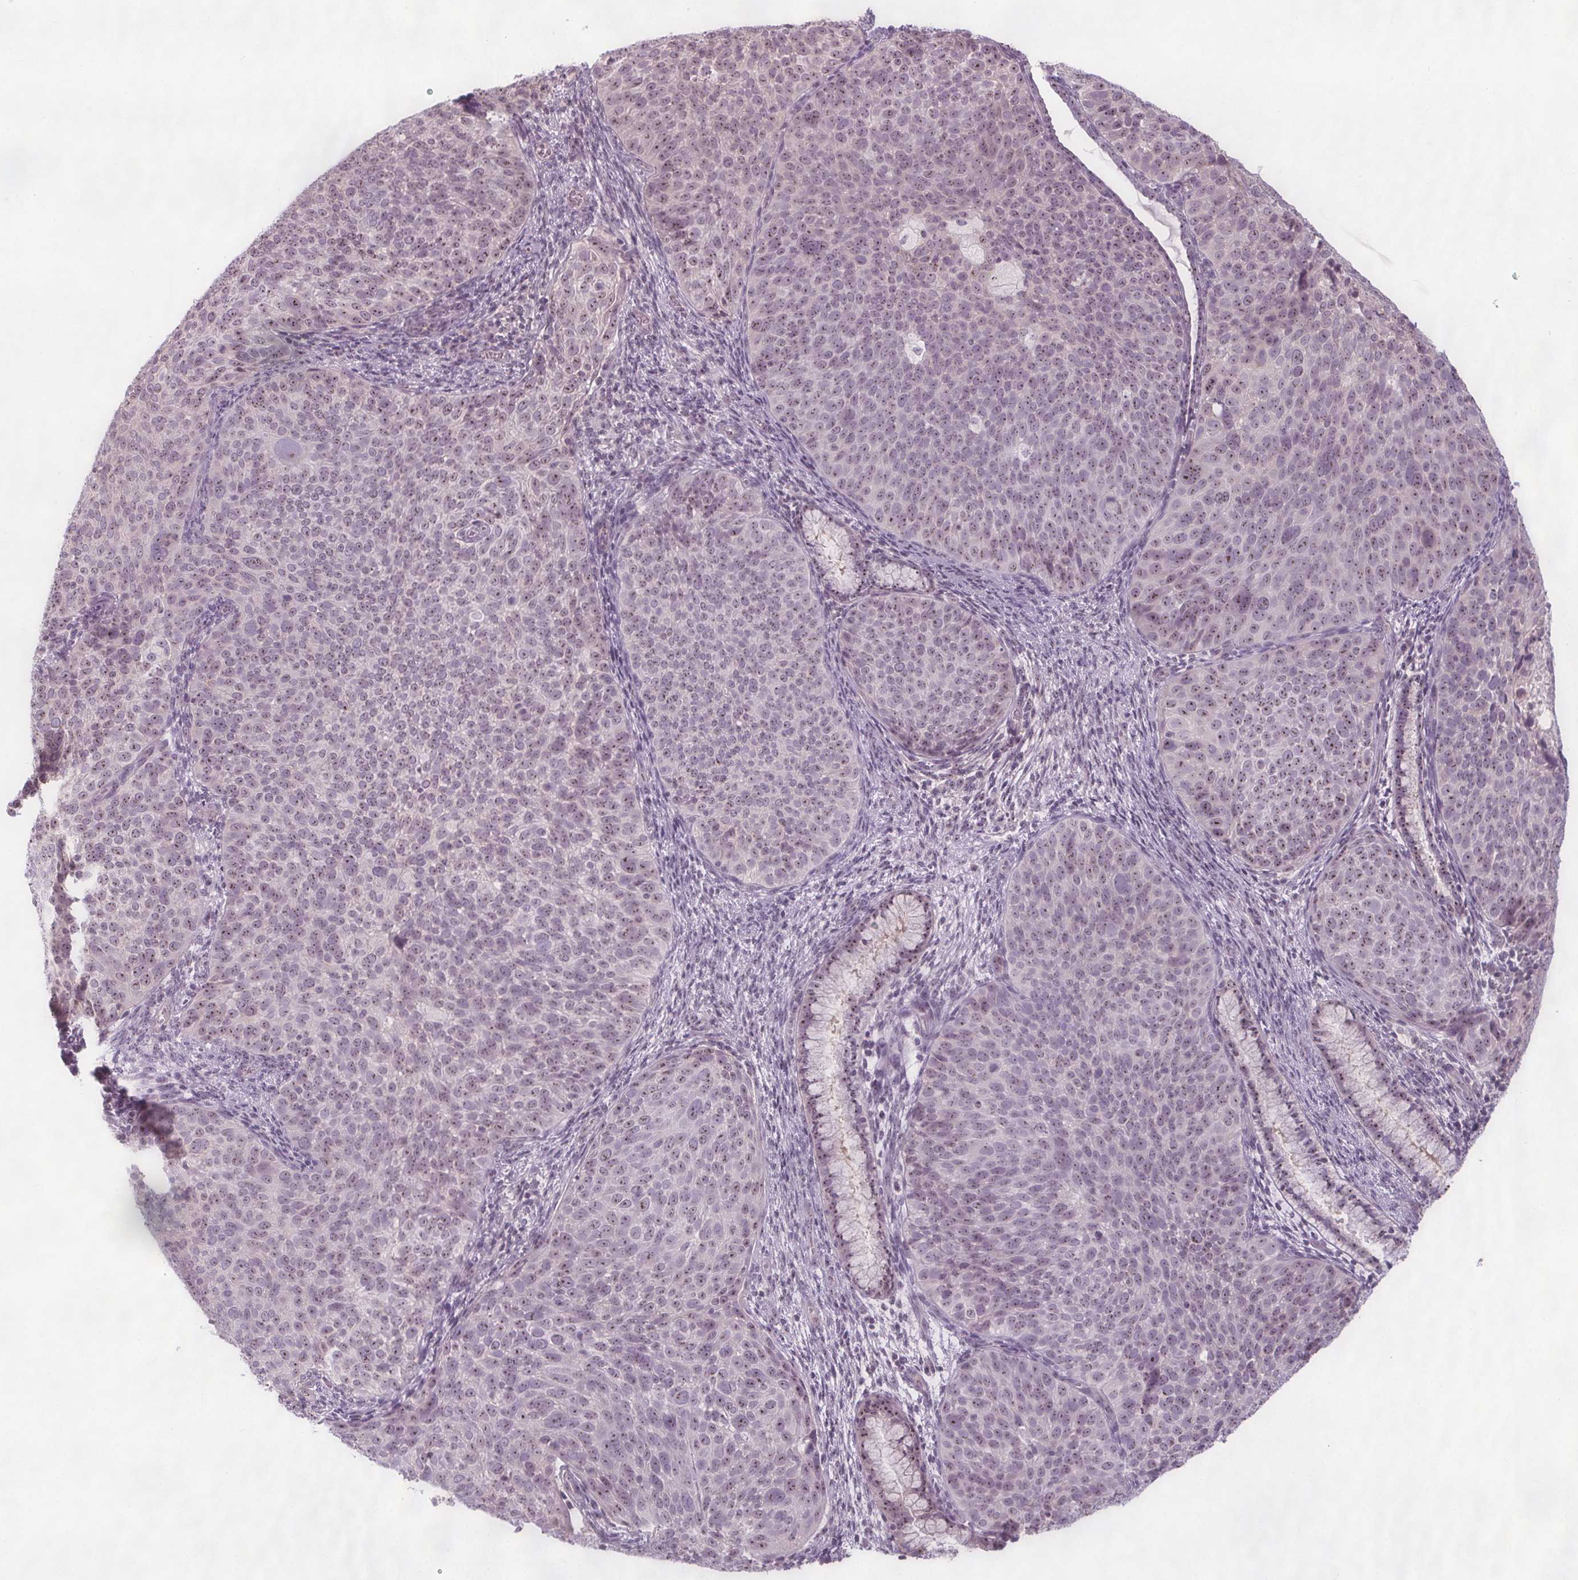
{"staining": {"intensity": "weak", "quantity": ">75%", "location": "nuclear"}, "tissue": "cervical cancer", "cell_type": "Tumor cells", "image_type": "cancer", "snomed": [{"axis": "morphology", "description": "Squamous cell carcinoma, NOS"}, {"axis": "topography", "description": "Cervix"}], "caption": "An image of squamous cell carcinoma (cervical) stained for a protein shows weak nuclear brown staining in tumor cells. Using DAB (brown) and hematoxylin (blue) stains, captured at high magnification using brightfield microscopy.", "gene": "NOLC1", "patient": {"sex": "female", "age": 39}}